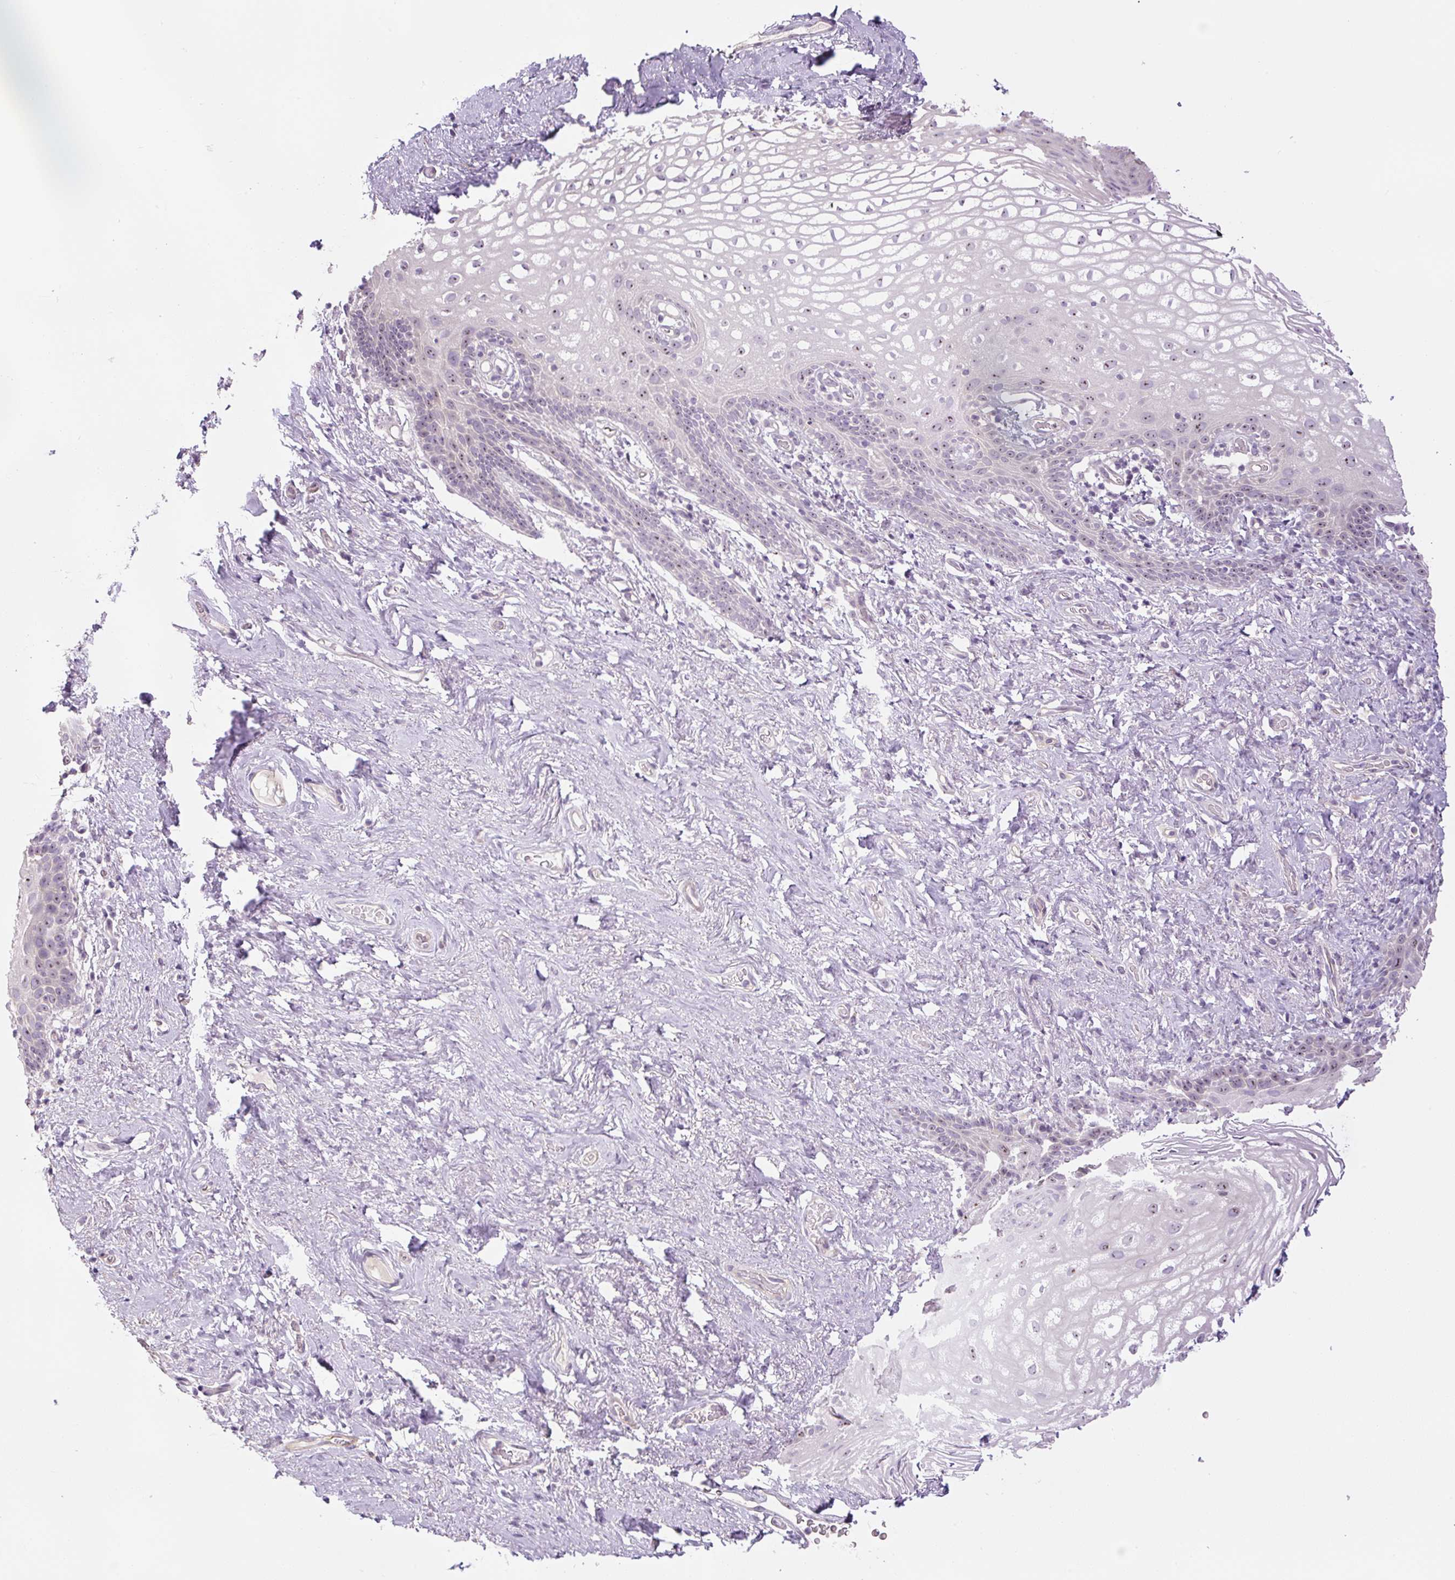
{"staining": {"intensity": "negative", "quantity": "none", "location": "none"}, "tissue": "vagina", "cell_type": "Squamous epithelial cells", "image_type": "normal", "snomed": [{"axis": "morphology", "description": "Normal tissue, NOS"}, {"axis": "topography", "description": "Vagina"}, {"axis": "topography", "description": "Peripheral nerve tissue"}], "caption": "The micrograph shows no staining of squamous epithelial cells in unremarkable vagina. (Stains: DAB IHC with hematoxylin counter stain, Microscopy: brightfield microscopy at high magnification).", "gene": "TMEM151B", "patient": {"sex": "female", "age": 71}}